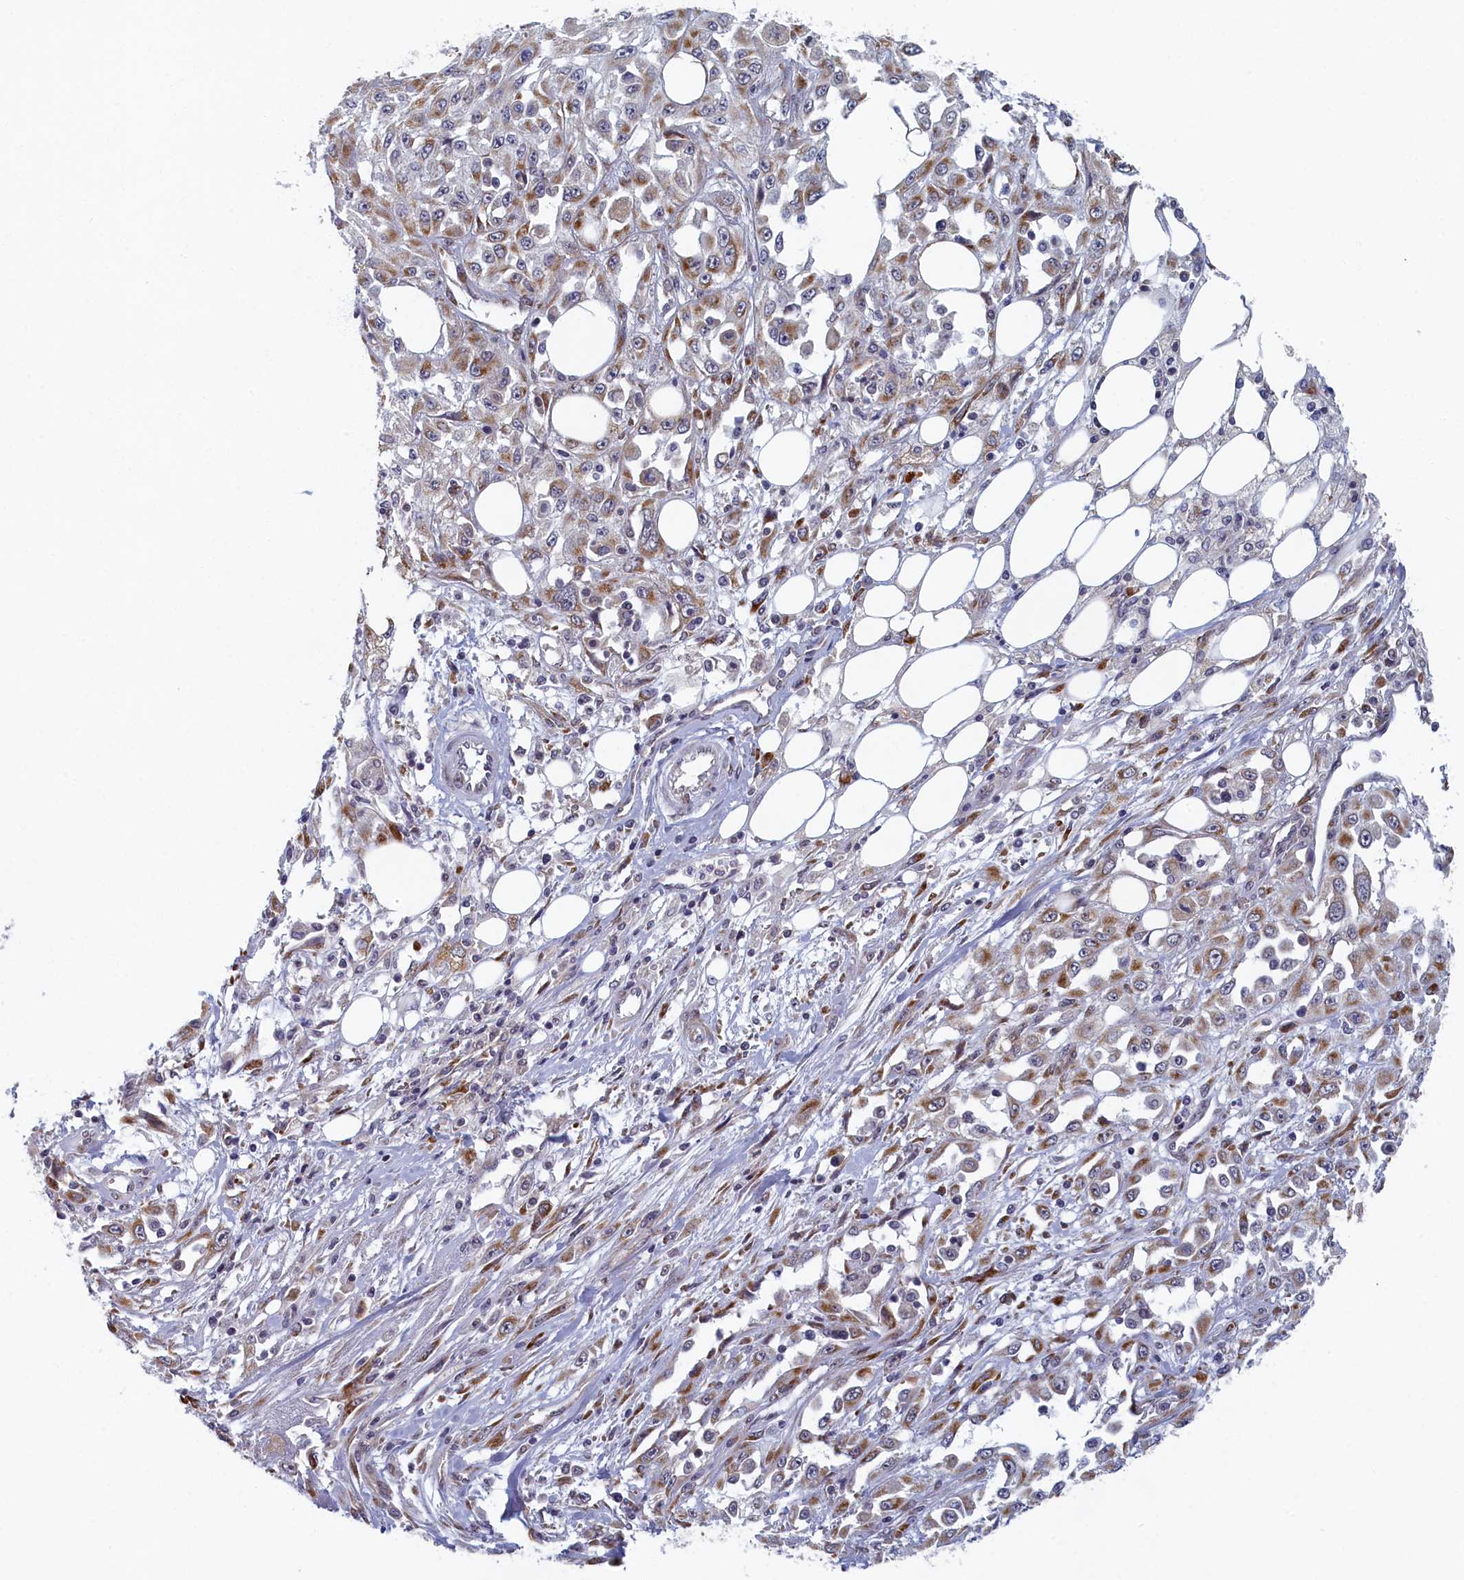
{"staining": {"intensity": "moderate", "quantity": "25%-75%", "location": "cytoplasmic/membranous"}, "tissue": "skin cancer", "cell_type": "Tumor cells", "image_type": "cancer", "snomed": [{"axis": "morphology", "description": "Squamous cell carcinoma, NOS"}, {"axis": "morphology", "description": "Squamous cell carcinoma, metastatic, NOS"}, {"axis": "topography", "description": "Skin"}, {"axis": "topography", "description": "Lymph node"}], "caption": "Immunohistochemistry (IHC) histopathology image of neoplastic tissue: human metastatic squamous cell carcinoma (skin) stained using IHC demonstrates medium levels of moderate protein expression localized specifically in the cytoplasmic/membranous of tumor cells, appearing as a cytoplasmic/membranous brown color.", "gene": "DNAJC17", "patient": {"sex": "male", "age": 75}}